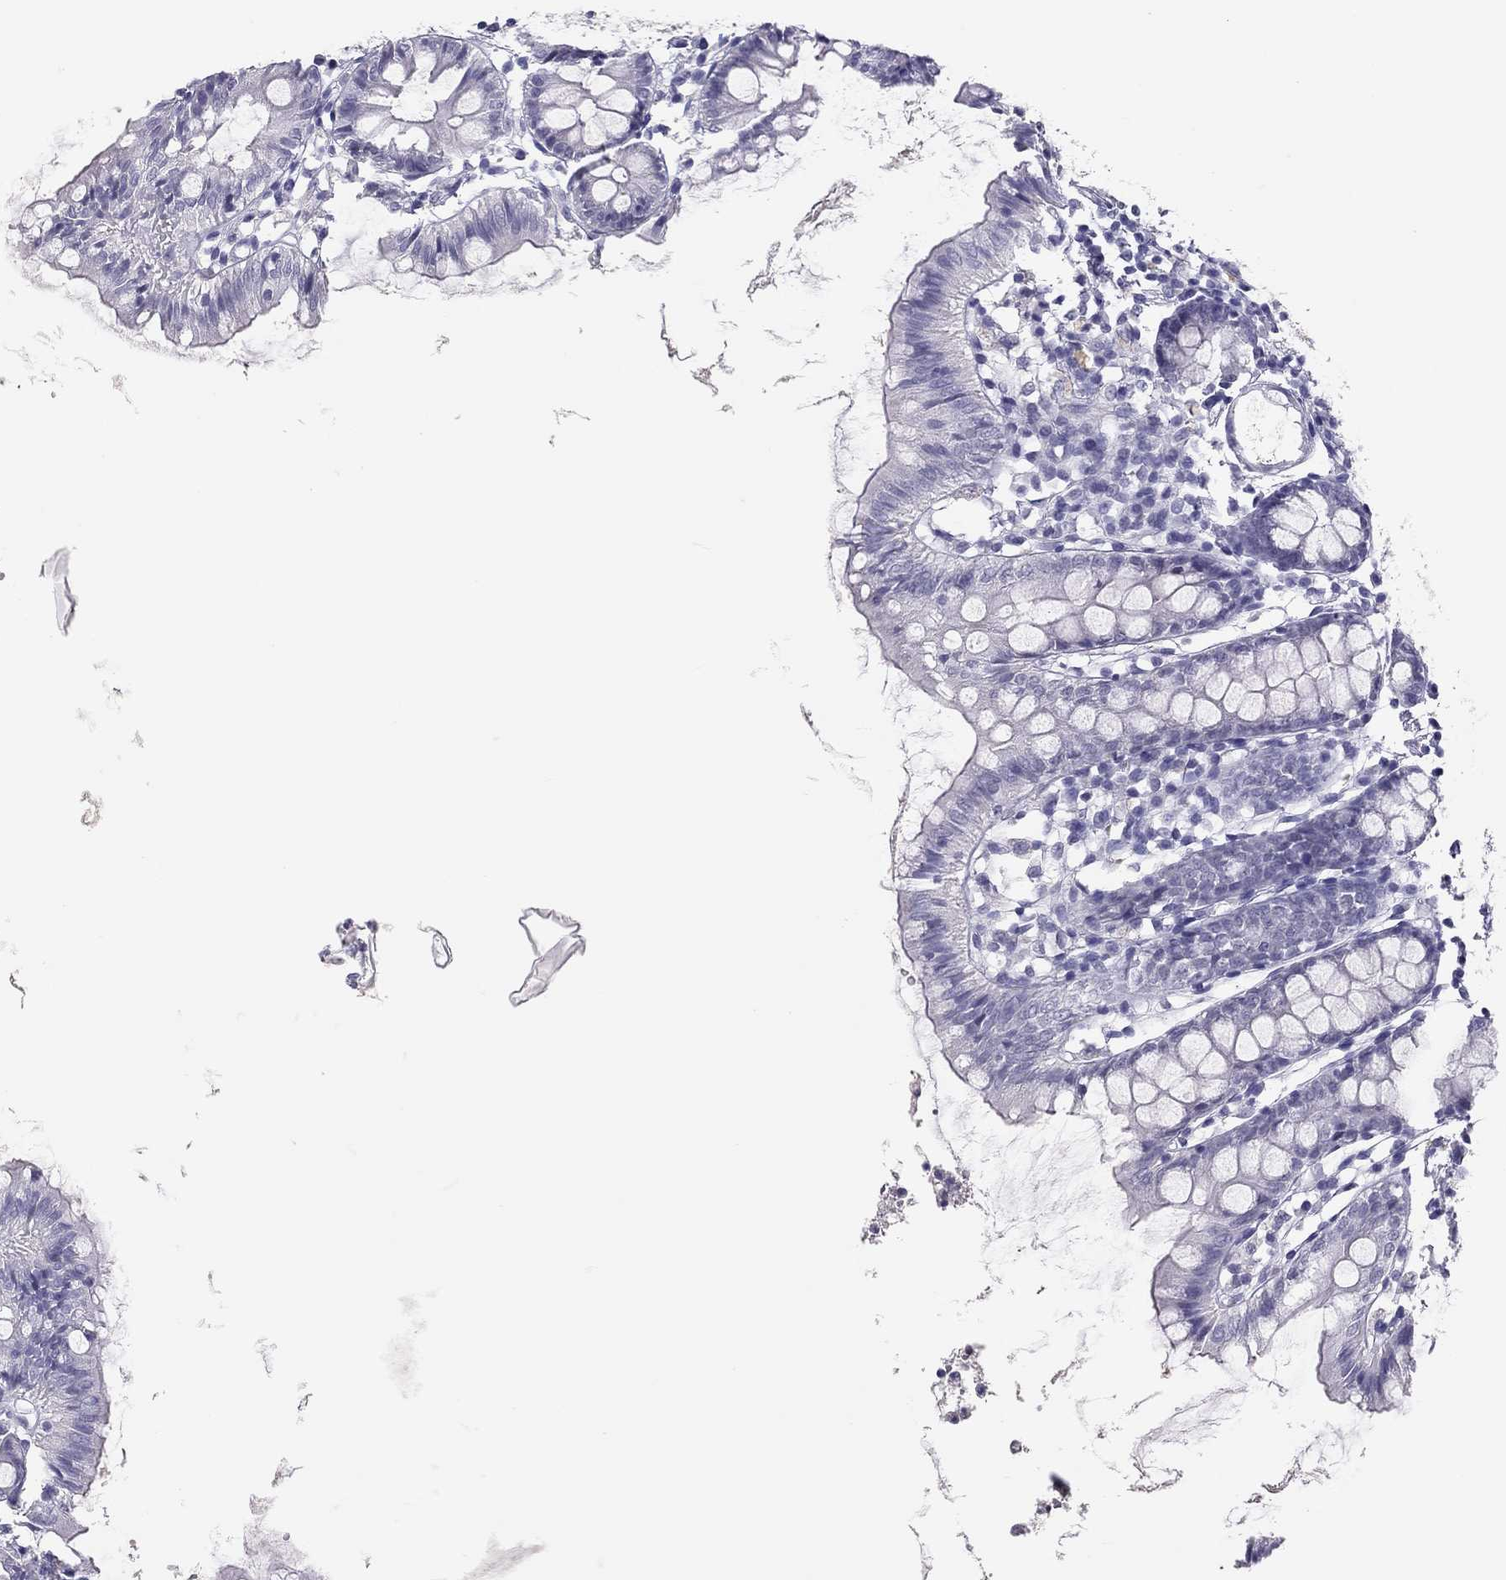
{"staining": {"intensity": "negative", "quantity": "none", "location": "none"}, "tissue": "colon", "cell_type": "Endothelial cells", "image_type": "normal", "snomed": [{"axis": "morphology", "description": "Normal tissue, NOS"}, {"axis": "topography", "description": "Colon"}], "caption": "The image shows no staining of endothelial cells in unremarkable colon.", "gene": "PHOX2A", "patient": {"sex": "female", "age": 84}}